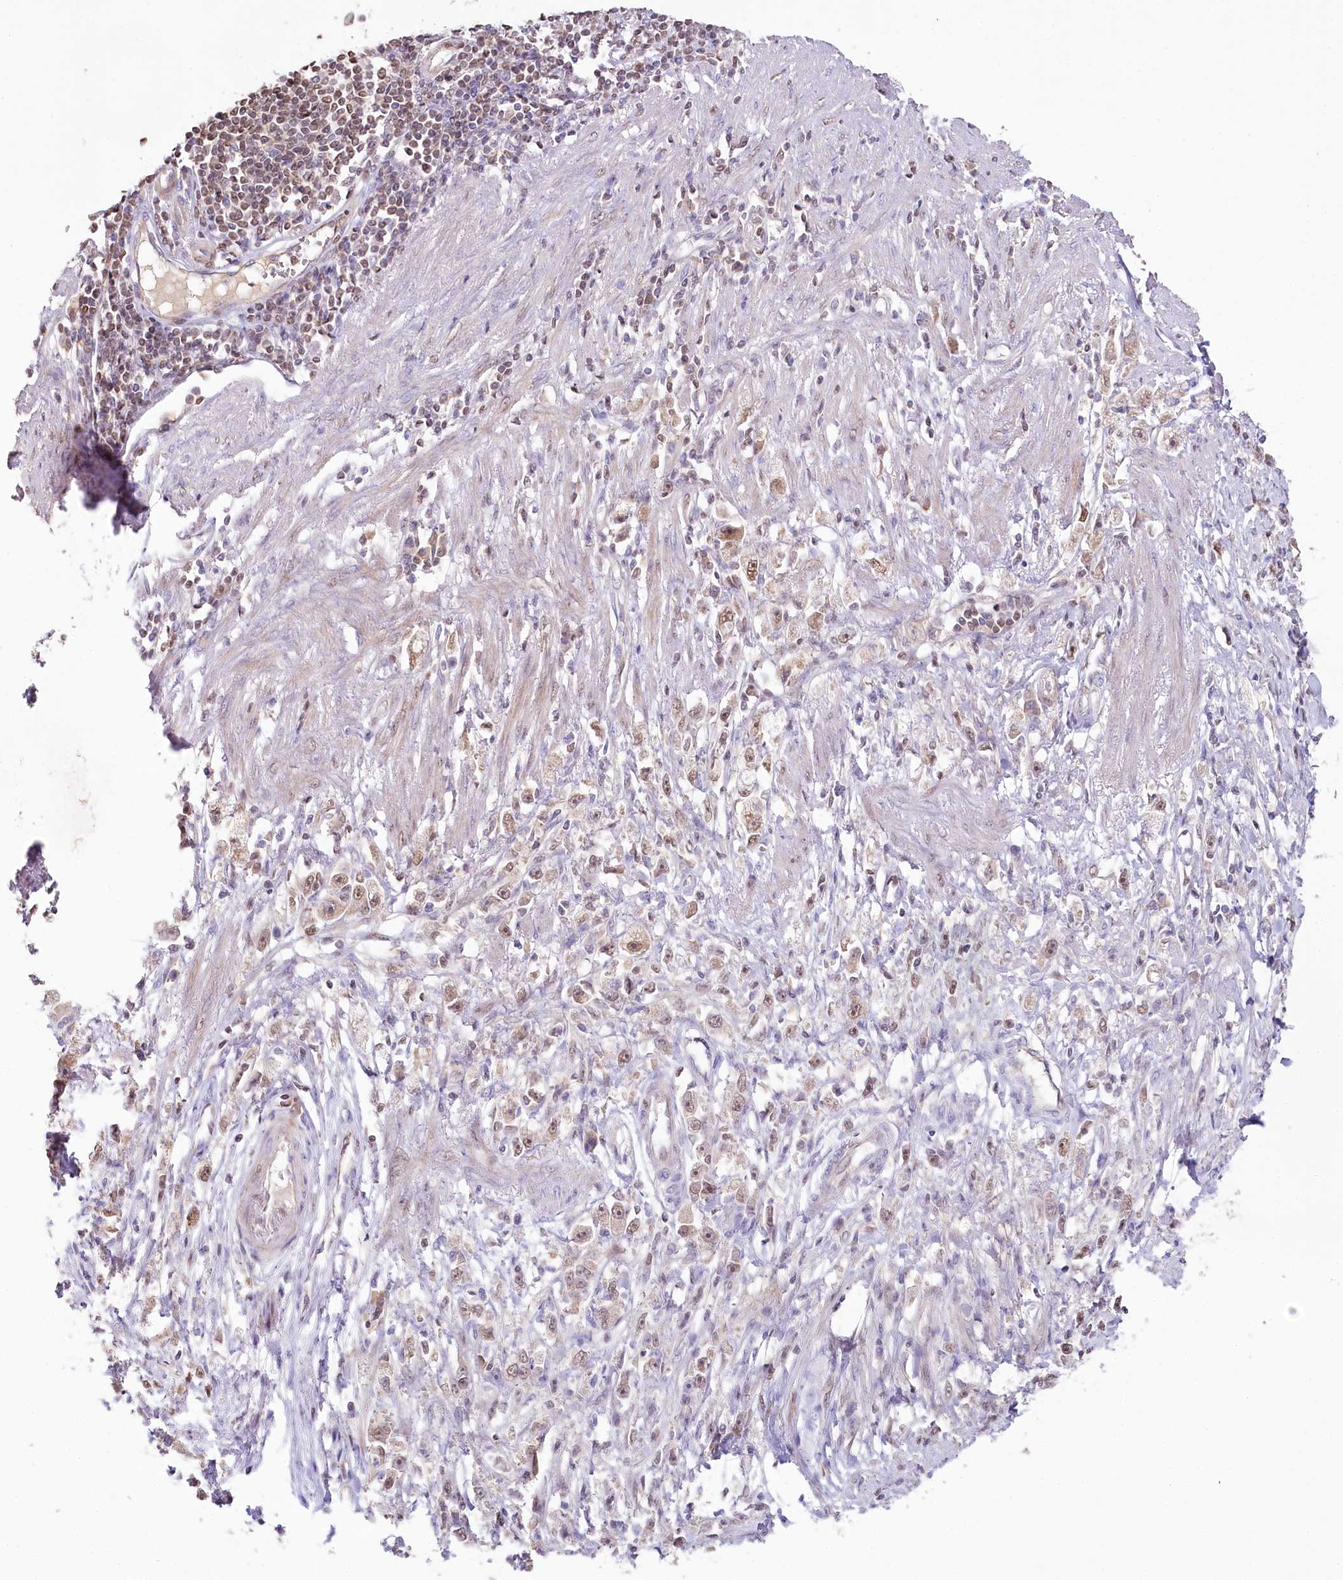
{"staining": {"intensity": "weak", "quantity": "<25%", "location": "cytoplasmic/membranous"}, "tissue": "stomach cancer", "cell_type": "Tumor cells", "image_type": "cancer", "snomed": [{"axis": "morphology", "description": "Adenocarcinoma, NOS"}, {"axis": "topography", "description": "Stomach"}], "caption": "There is no significant positivity in tumor cells of stomach cancer (adenocarcinoma).", "gene": "SLC6A11", "patient": {"sex": "female", "age": 59}}